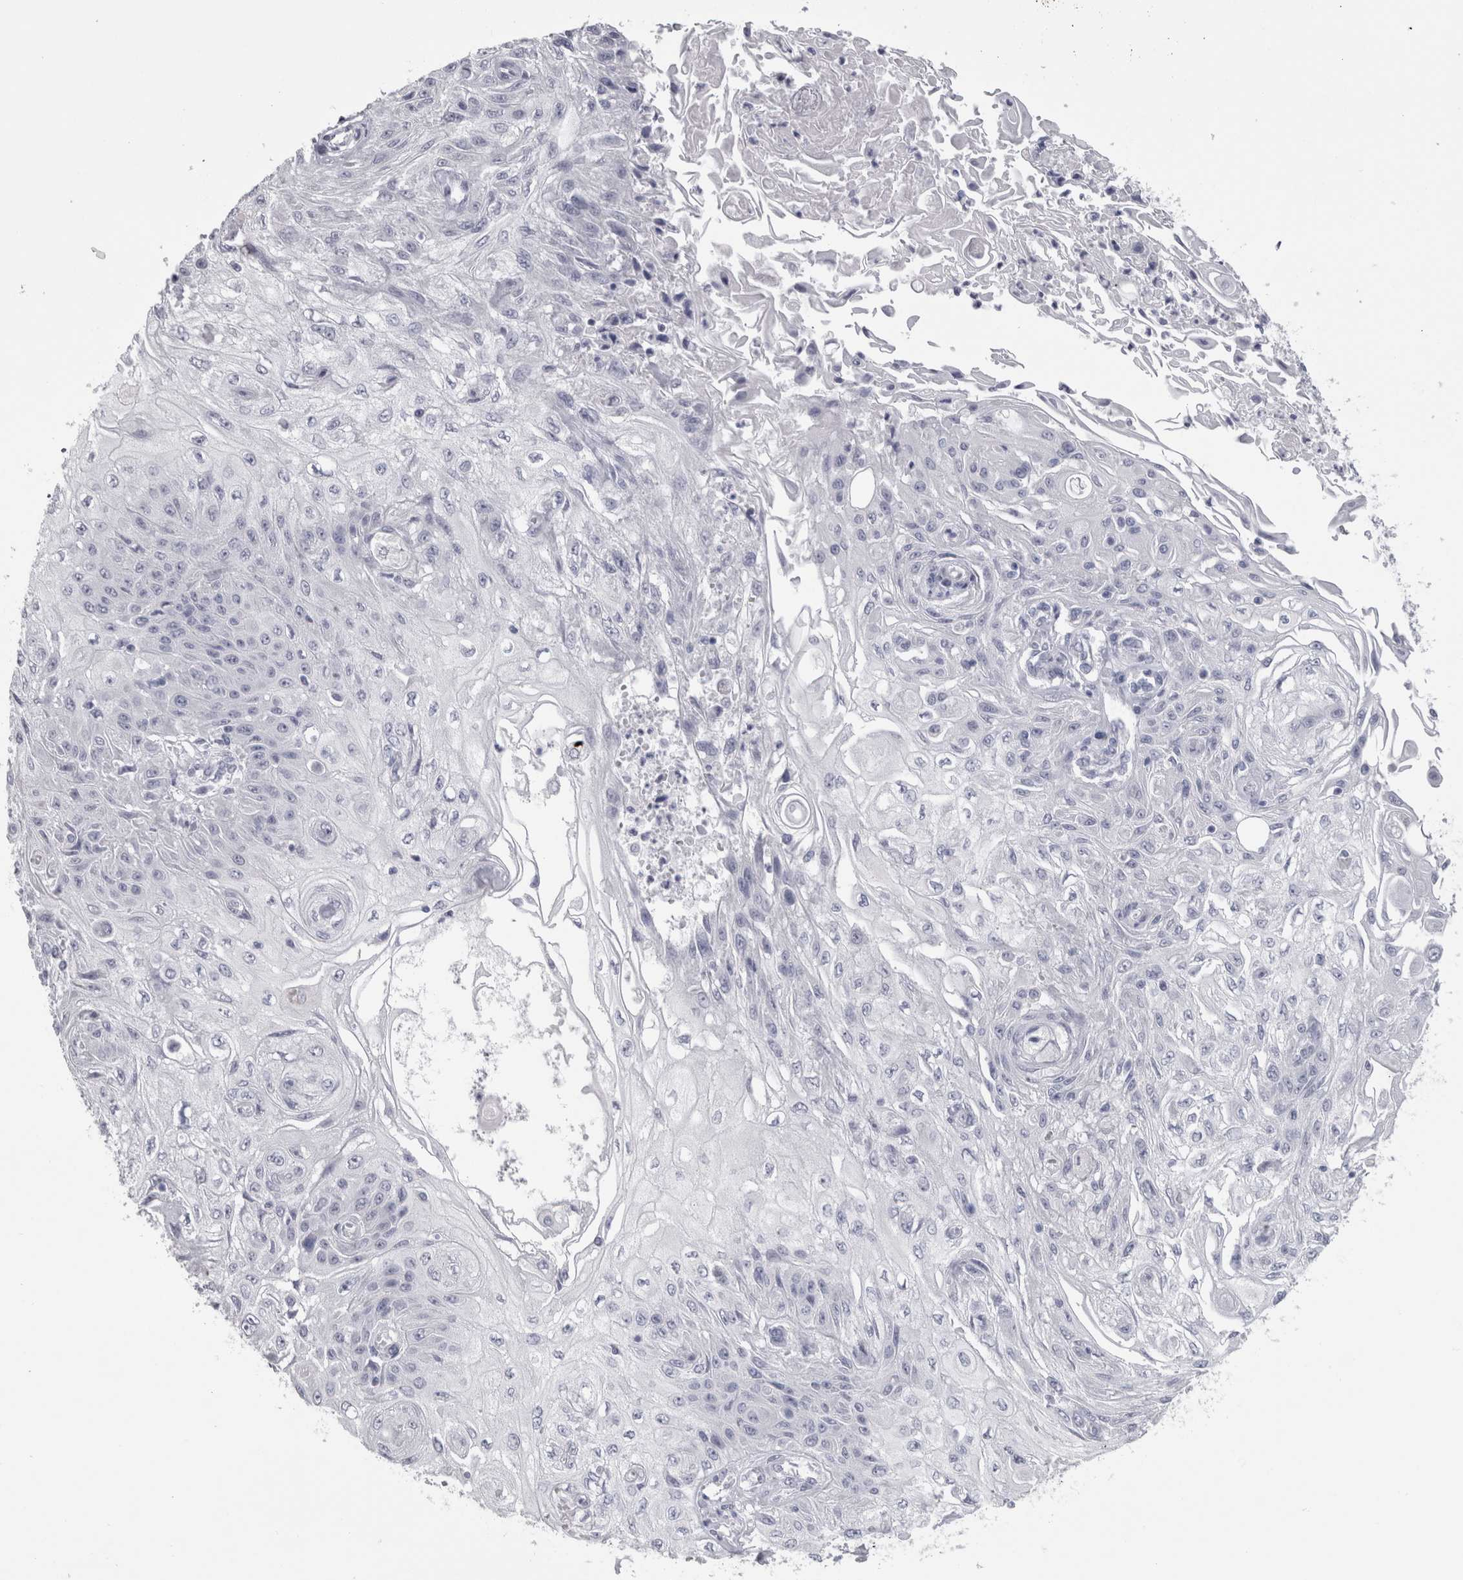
{"staining": {"intensity": "negative", "quantity": "none", "location": "none"}, "tissue": "skin cancer", "cell_type": "Tumor cells", "image_type": "cancer", "snomed": [{"axis": "morphology", "description": "Squamous cell carcinoma, NOS"}, {"axis": "morphology", "description": "Squamous cell carcinoma, metastatic, NOS"}, {"axis": "topography", "description": "Skin"}, {"axis": "topography", "description": "Lymph node"}], "caption": "An immunohistochemistry (IHC) image of metastatic squamous cell carcinoma (skin) is shown. There is no staining in tumor cells of metastatic squamous cell carcinoma (skin).", "gene": "PTH", "patient": {"sex": "male", "age": 75}}